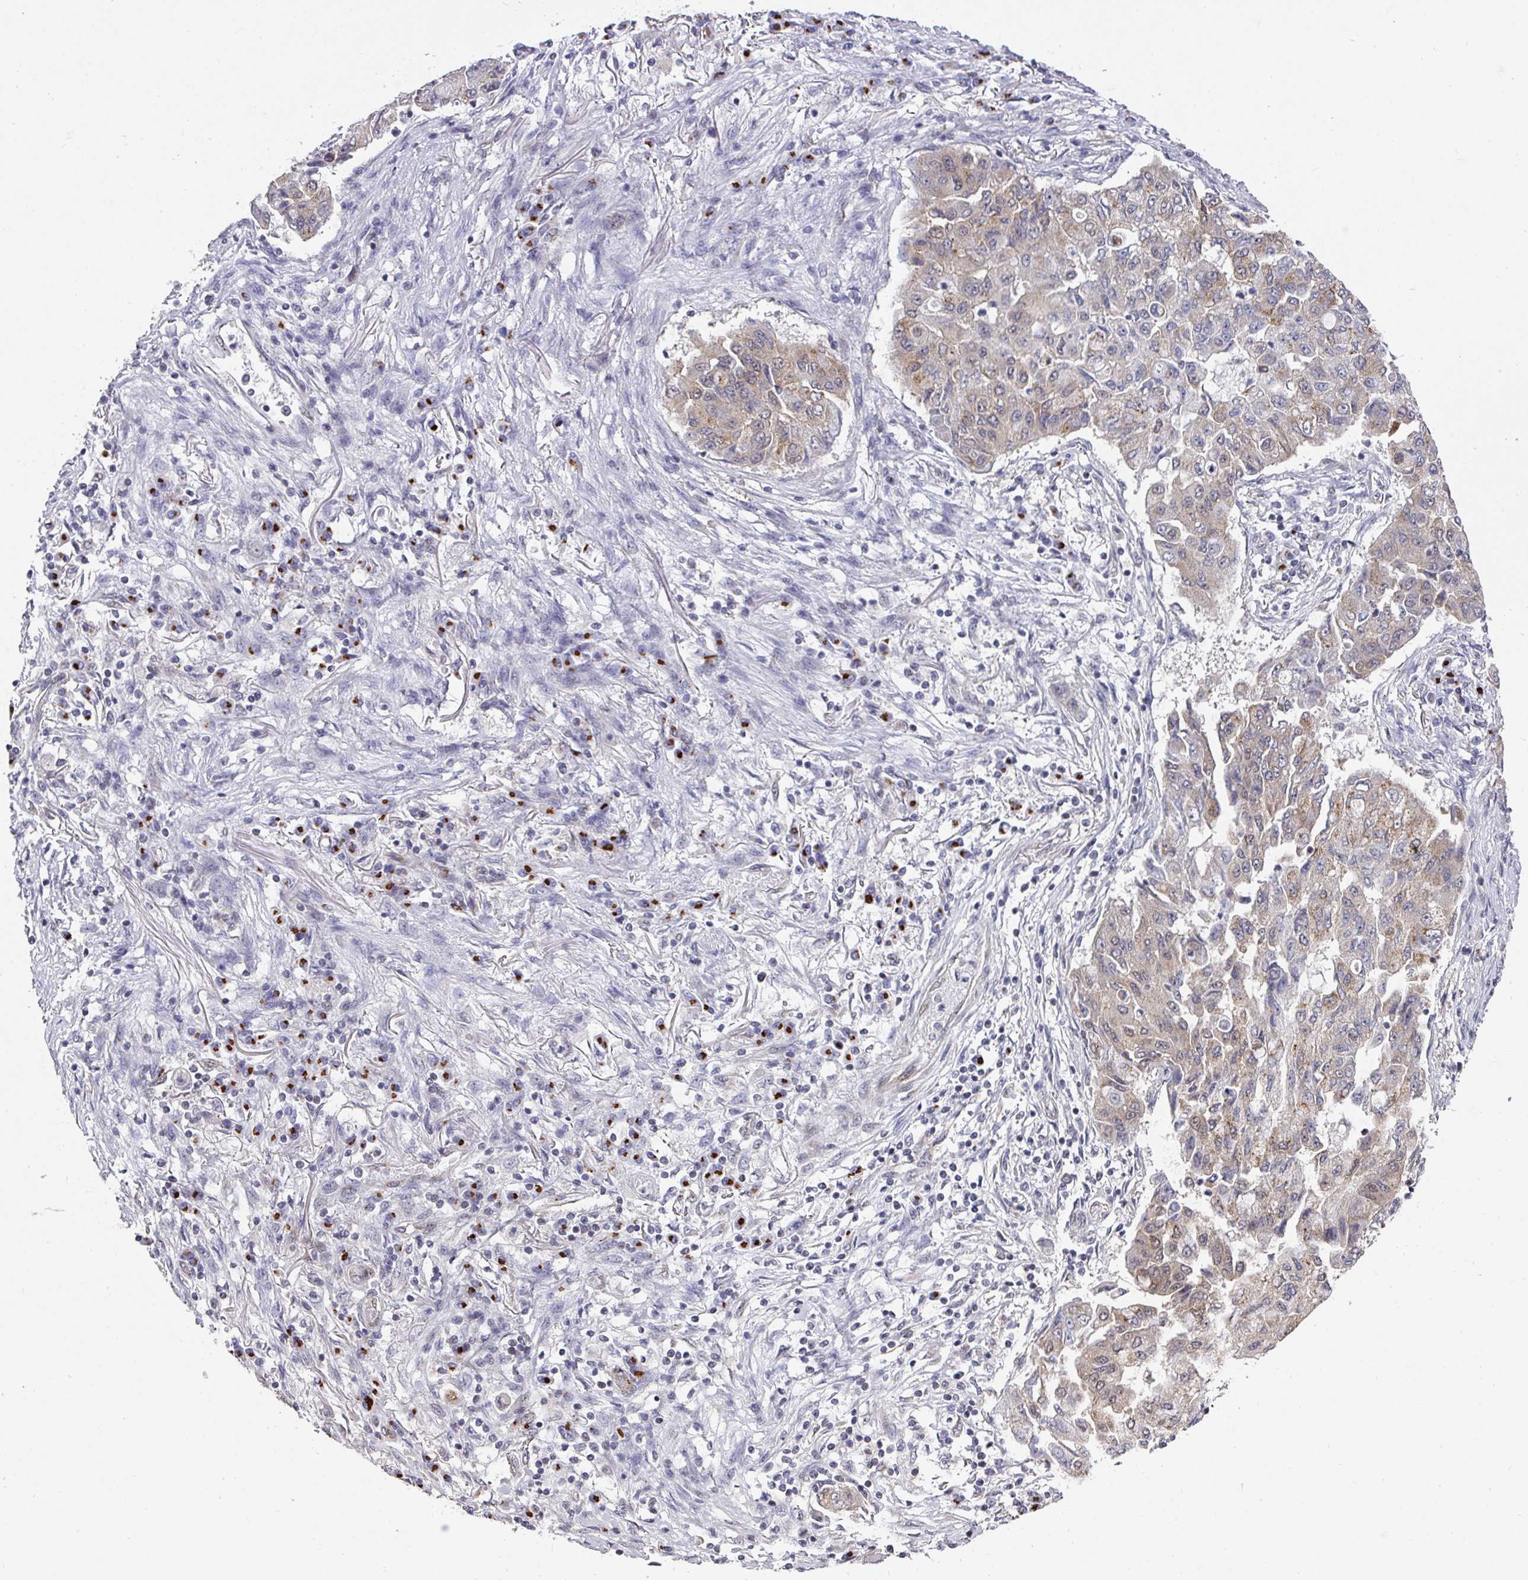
{"staining": {"intensity": "weak", "quantity": "<25%", "location": "cytoplasmic/membranous"}, "tissue": "lung cancer", "cell_type": "Tumor cells", "image_type": "cancer", "snomed": [{"axis": "morphology", "description": "Squamous cell carcinoma, NOS"}, {"axis": "topography", "description": "Lung"}], "caption": "Tumor cells are negative for brown protein staining in lung squamous cell carcinoma.", "gene": "C18orf25", "patient": {"sex": "male", "age": 74}}